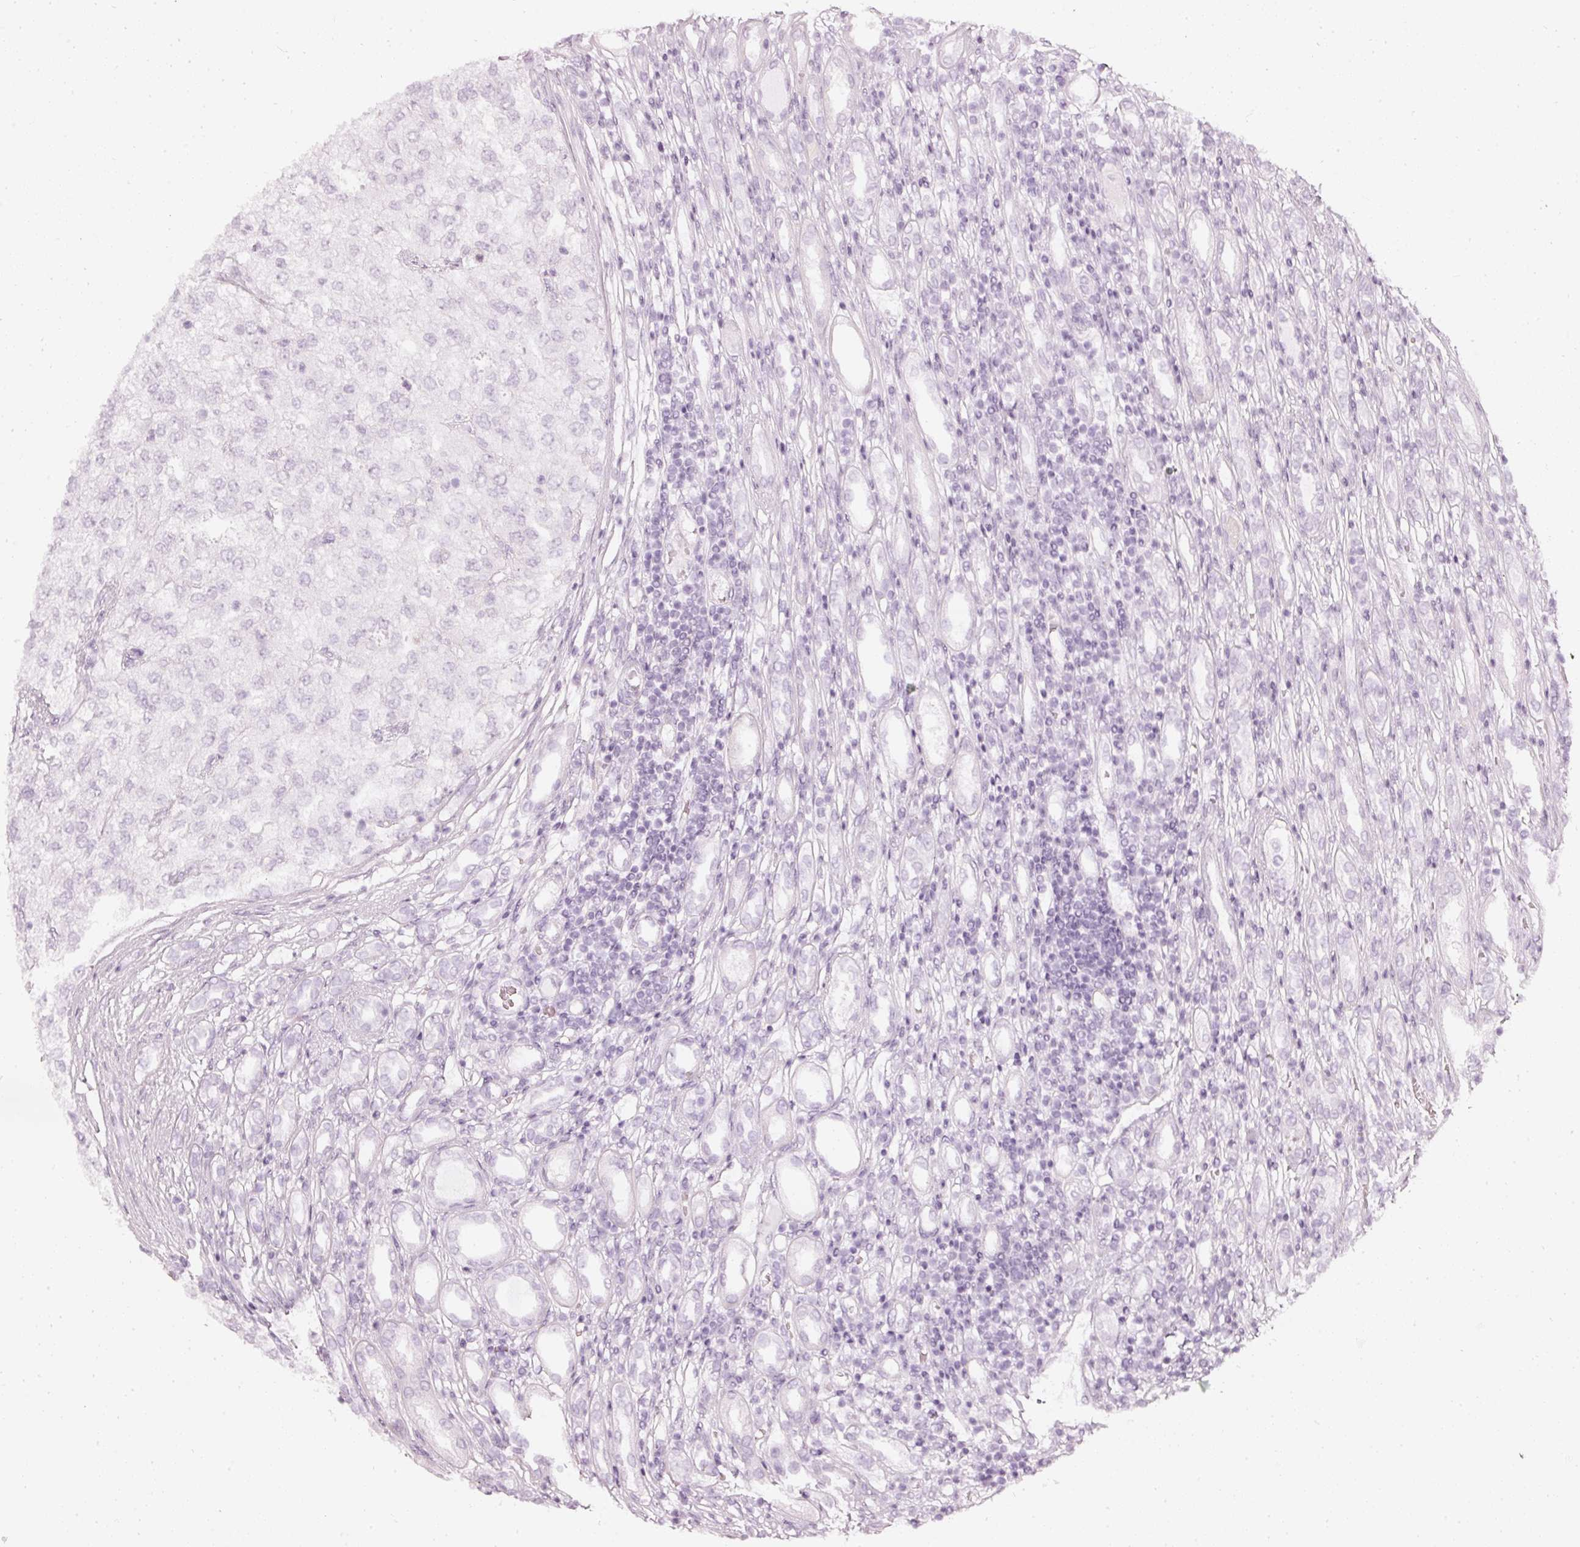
{"staining": {"intensity": "negative", "quantity": "none", "location": "none"}, "tissue": "renal cancer", "cell_type": "Tumor cells", "image_type": "cancer", "snomed": [{"axis": "morphology", "description": "Adenocarcinoma, NOS"}, {"axis": "topography", "description": "Kidney"}], "caption": "High power microscopy histopathology image of an immunohistochemistry image of renal cancer, revealing no significant positivity in tumor cells.", "gene": "CNP", "patient": {"sex": "female", "age": 54}}